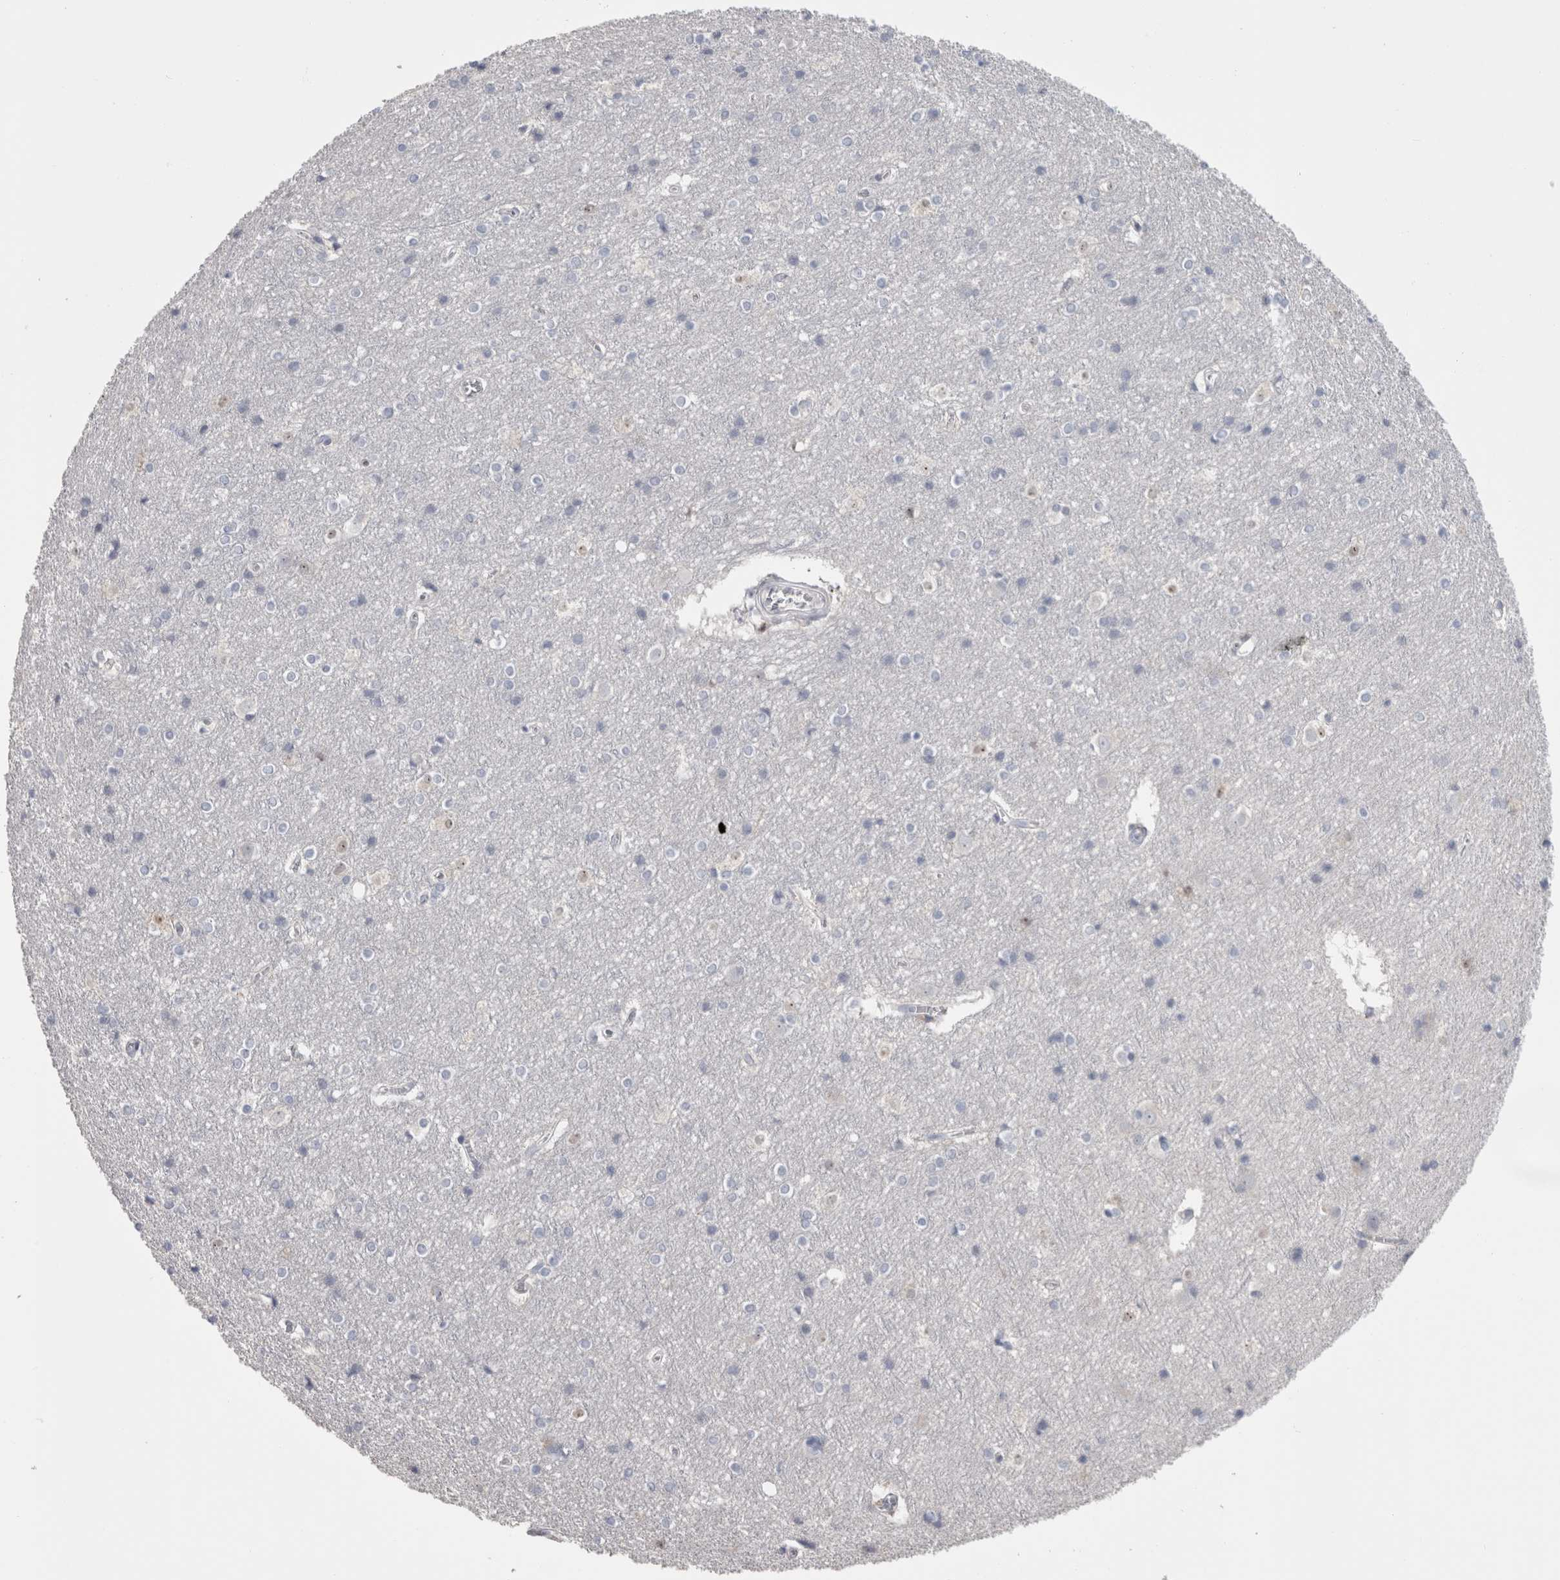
{"staining": {"intensity": "negative", "quantity": "none", "location": "none"}, "tissue": "cerebral cortex", "cell_type": "Endothelial cells", "image_type": "normal", "snomed": [{"axis": "morphology", "description": "Normal tissue, NOS"}, {"axis": "topography", "description": "Cerebral cortex"}], "caption": "The image demonstrates no significant staining in endothelial cells of cerebral cortex. The staining was performed using DAB (3,3'-diaminobenzidine) to visualize the protein expression in brown, while the nuclei were stained in blue with hematoxylin (Magnification: 20x).", "gene": "IL33", "patient": {"sex": "male", "age": 54}}